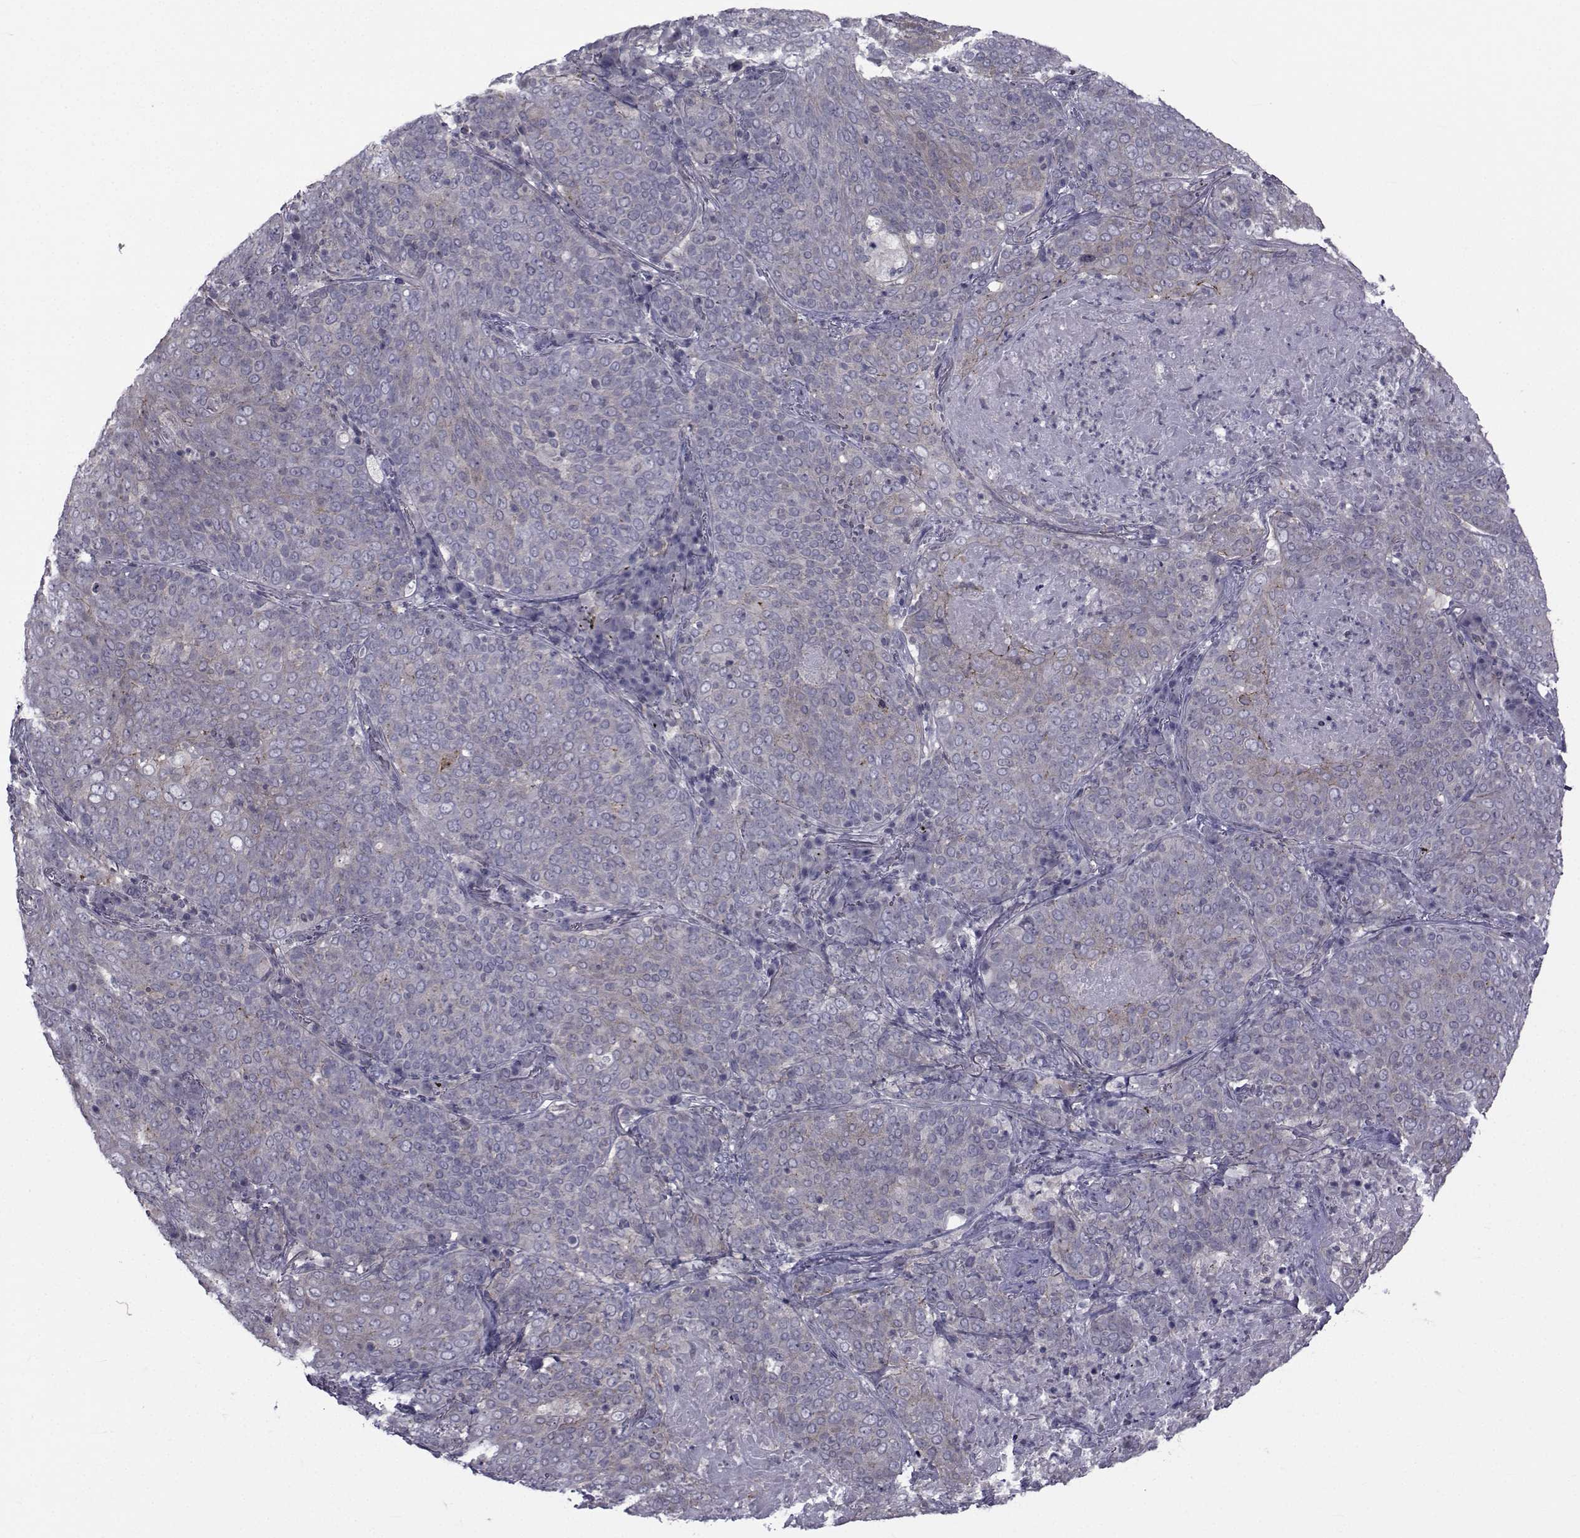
{"staining": {"intensity": "weak", "quantity": "25%-75%", "location": "cytoplasmic/membranous"}, "tissue": "lung cancer", "cell_type": "Tumor cells", "image_type": "cancer", "snomed": [{"axis": "morphology", "description": "Squamous cell carcinoma, NOS"}, {"axis": "topography", "description": "Lung"}], "caption": "High-power microscopy captured an immunohistochemistry micrograph of squamous cell carcinoma (lung), revealing weak cytoplasmic/membranous expression in about 25%-75% of tumor cells.", "gene": "SLC30A10", "patient": {"sex": "male", "age": 82}}